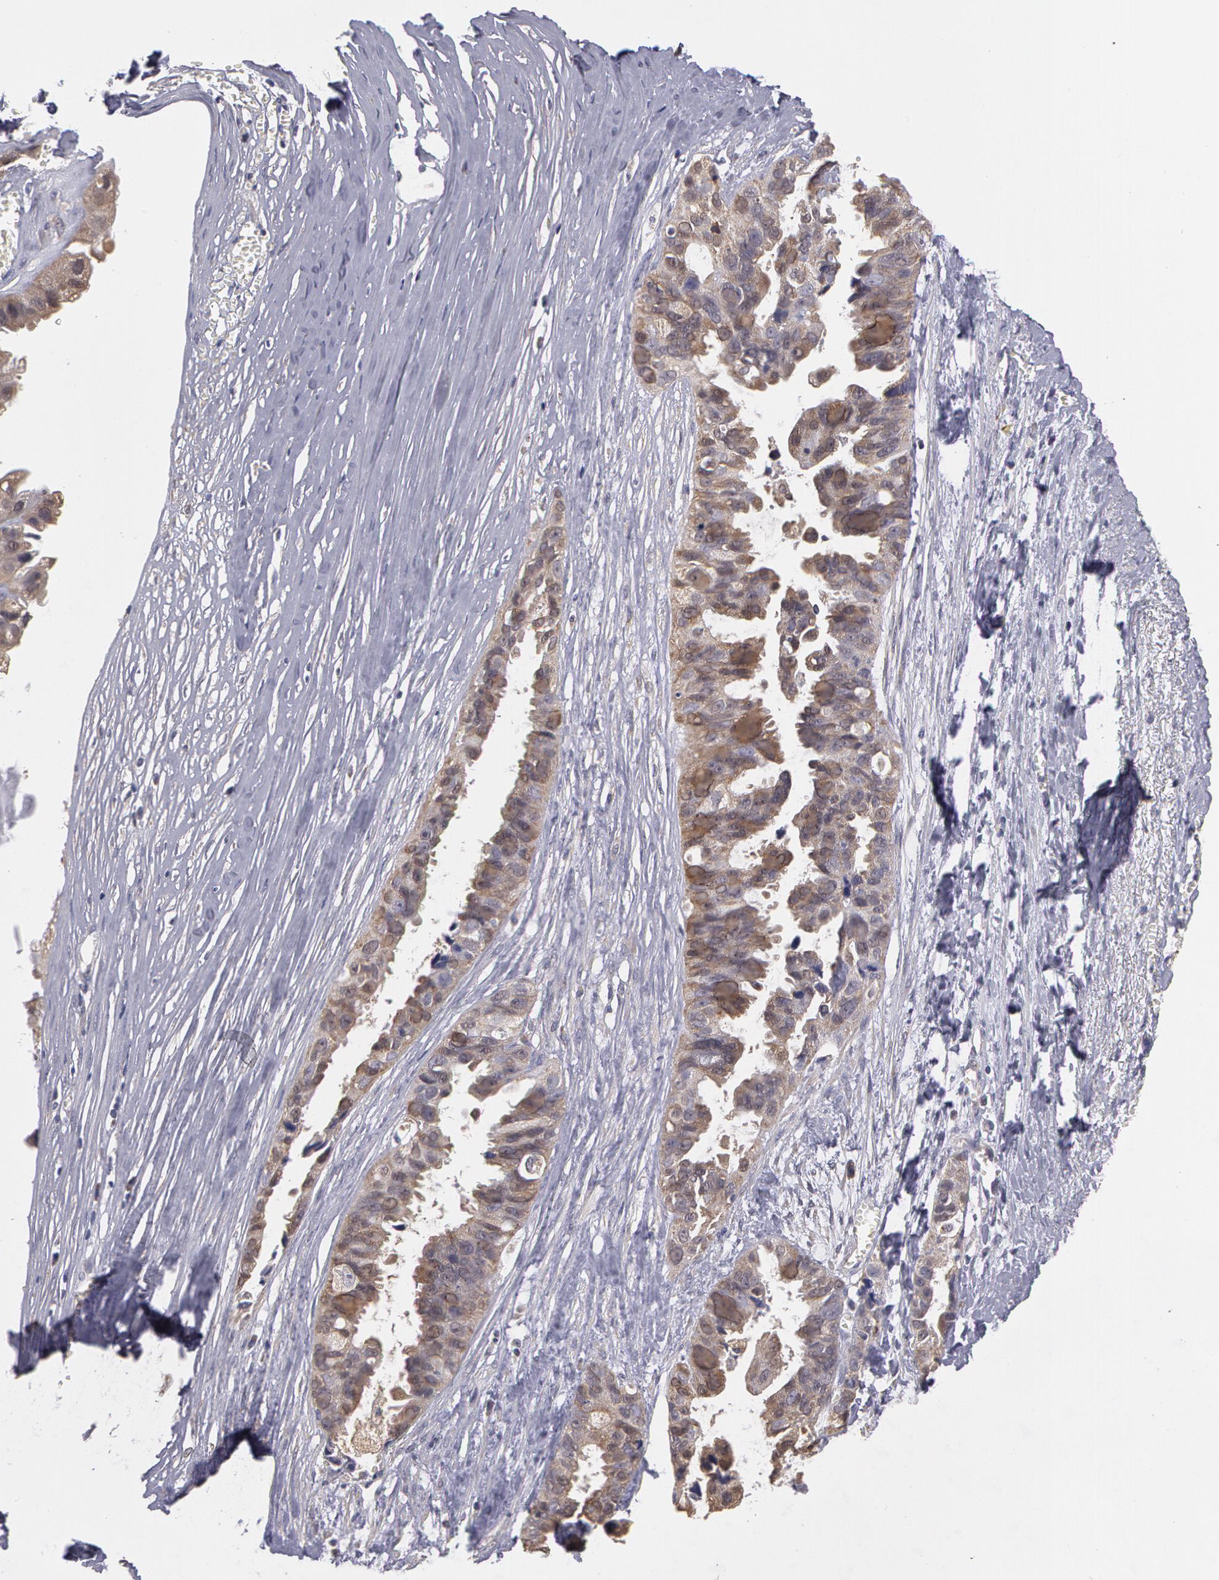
{"staining": {"intensity": "weak", "quantity": ">75%", "location": "cytoplasmic/membranous"}, "tissue": "ovarian cancer", "cell_type": "Tumor cells", "image_type": "cancer", "snomed": [{"axis": "morphology", "description": "Carcinoma, endometroid"}, {"axis": "topography", "description": "Ovary"}], "caption": "Protein expression analysis of ovarian endometroid carcinoma demonstrates weak cytoplasmic/membranous staining in approximately >75% of tumor cells. The staining was performed using DAB to visualize the protein expression in brown, while the nuclei were stained in blue with hematoxylin (Magnification: 20x).", "gene": "MPST", "patient": {"sex": "female", "age": 85}}